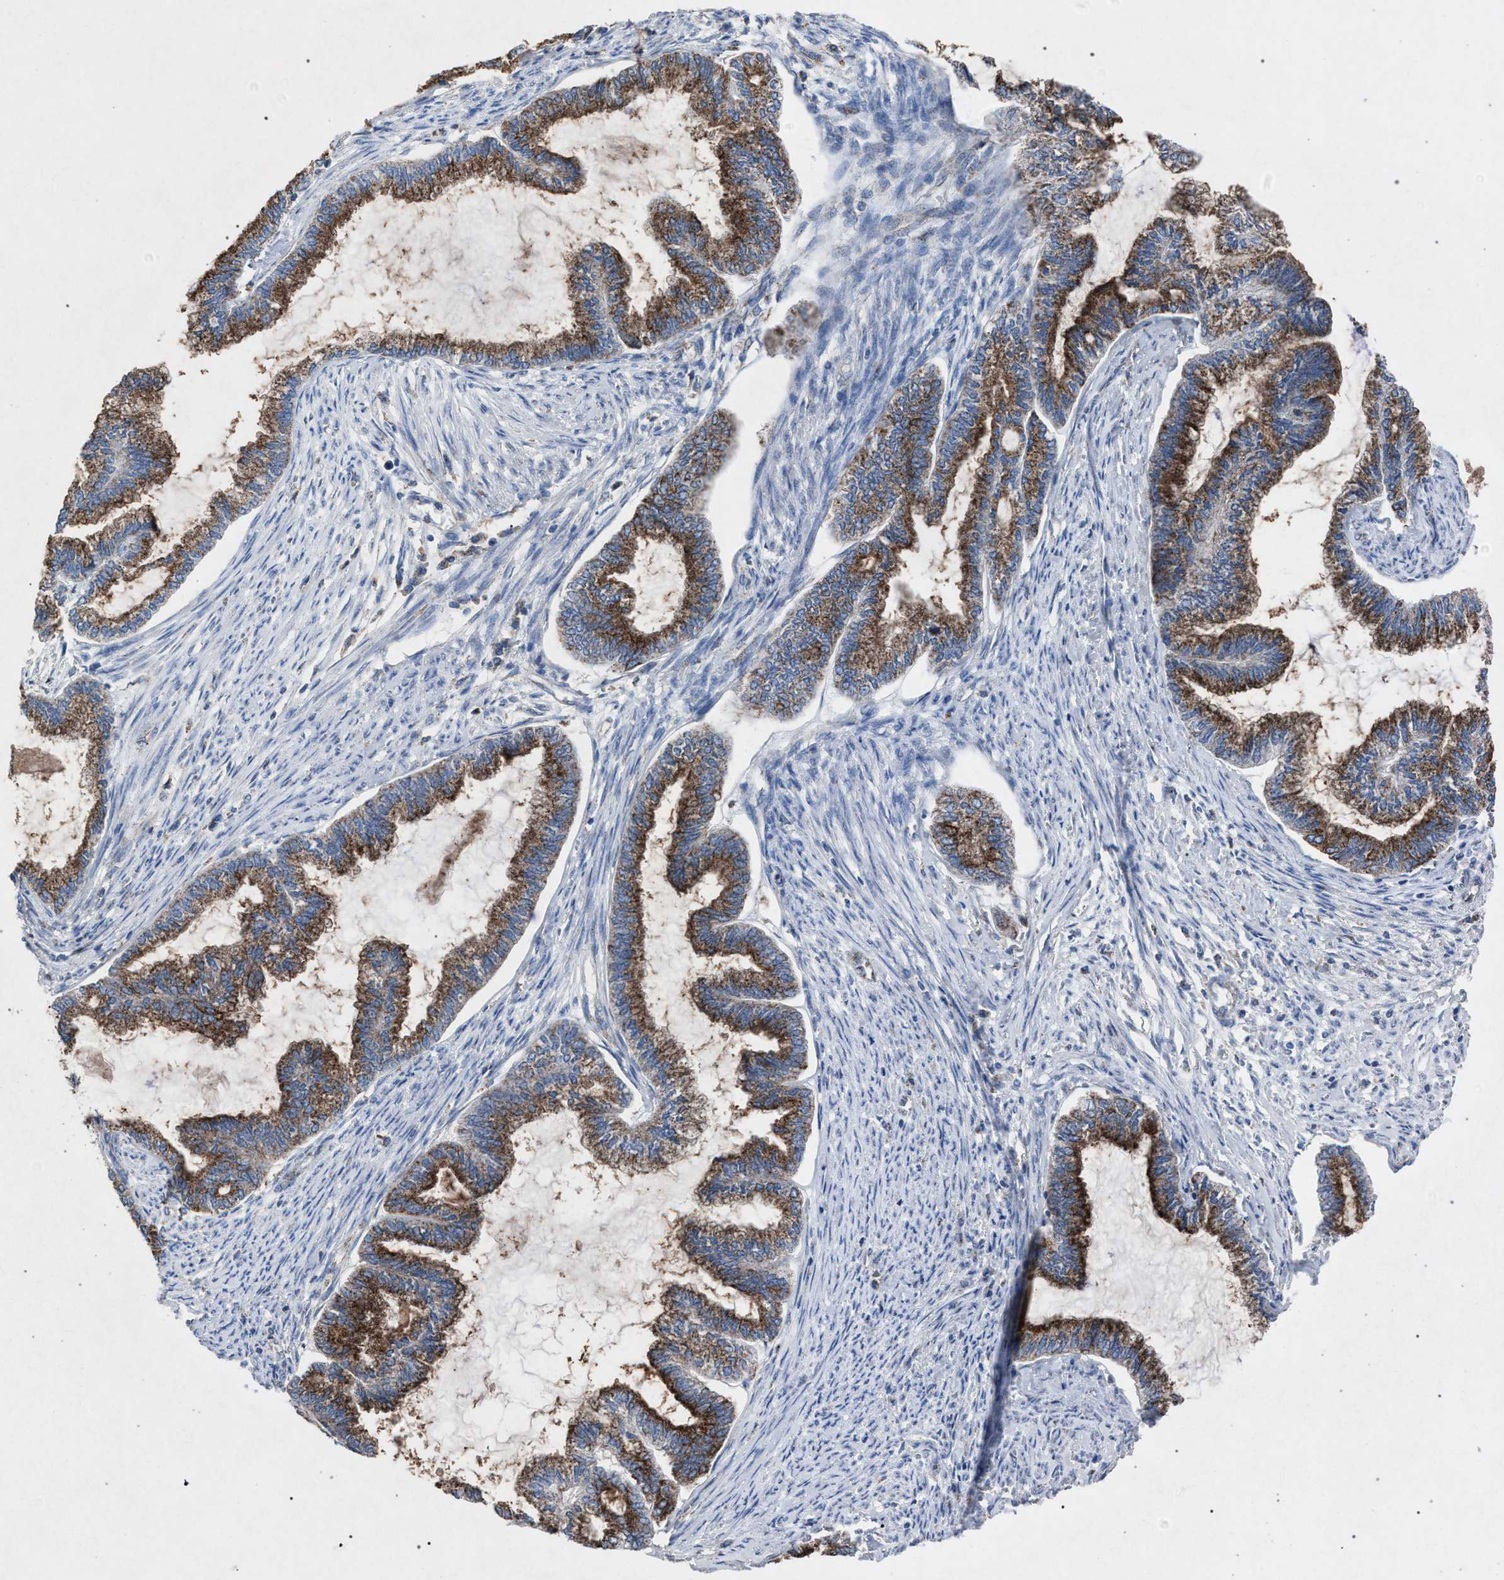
{"staining": {"intensity": "strong", "quantity": ">75%", "location": "cytoplasmic/membranous"}, "tissue": "endometrial cancer", "cell_type": "Tumor cells", "image_type": "cancer", "snomed": [{"axis": "morphology", "description": "Adenocarcinoma, NOS"}, {"axis": "topography", "description": "Endometrium"}], "caption": "This micrograph demonstrates endometrial adenocarcinoma stained with immunohistochemistry (IHC) to label a protein in brown. The cytoplasmic/membranous of tumor cells show strong positivity for the protein. Nuclei are counter-stained blue.", "gene": "HSD17B4", "patient": {"sex": "female", "age": 86}}